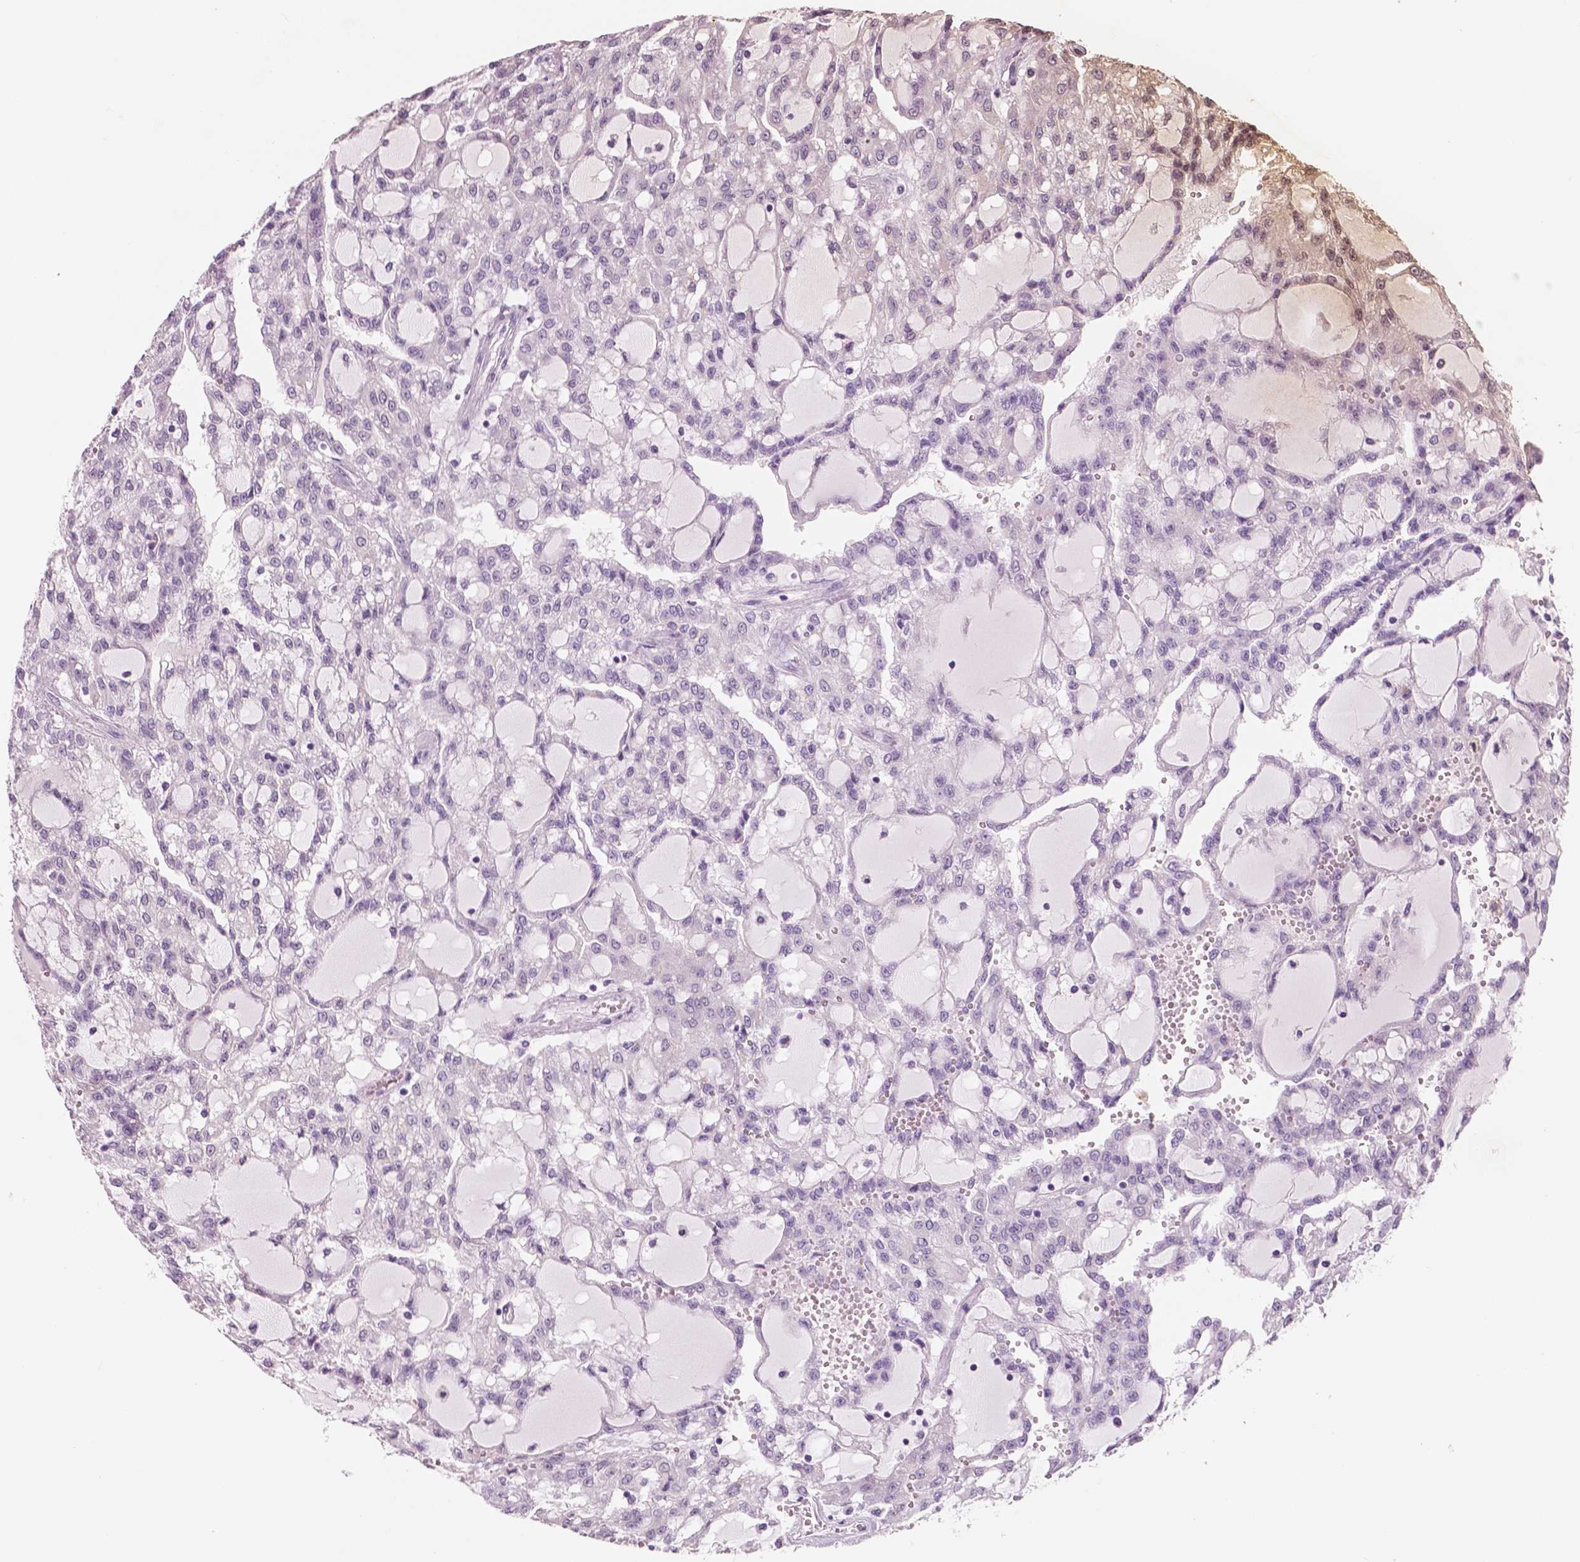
{"staining": {"intensity": "negative", "quantity": "none", "location": "none"}, "tissue": "renal cancer", "cell_type": "Tumor cells", "image_type": "cancer", "snomed": [{"axis": "morphology", "description": "Adenocarcinoma, NOS"}, {"axis": "topography", "description": "Kidney"}], "caption": "IHC histopathology image of neoplastic tissue: human renal cancer (adenocarcinoma) stained with DAB reveals no significant protein expression in tumor cells.", "gene": "NECAB1", "patient": {"sex": "male", "age": 63}}